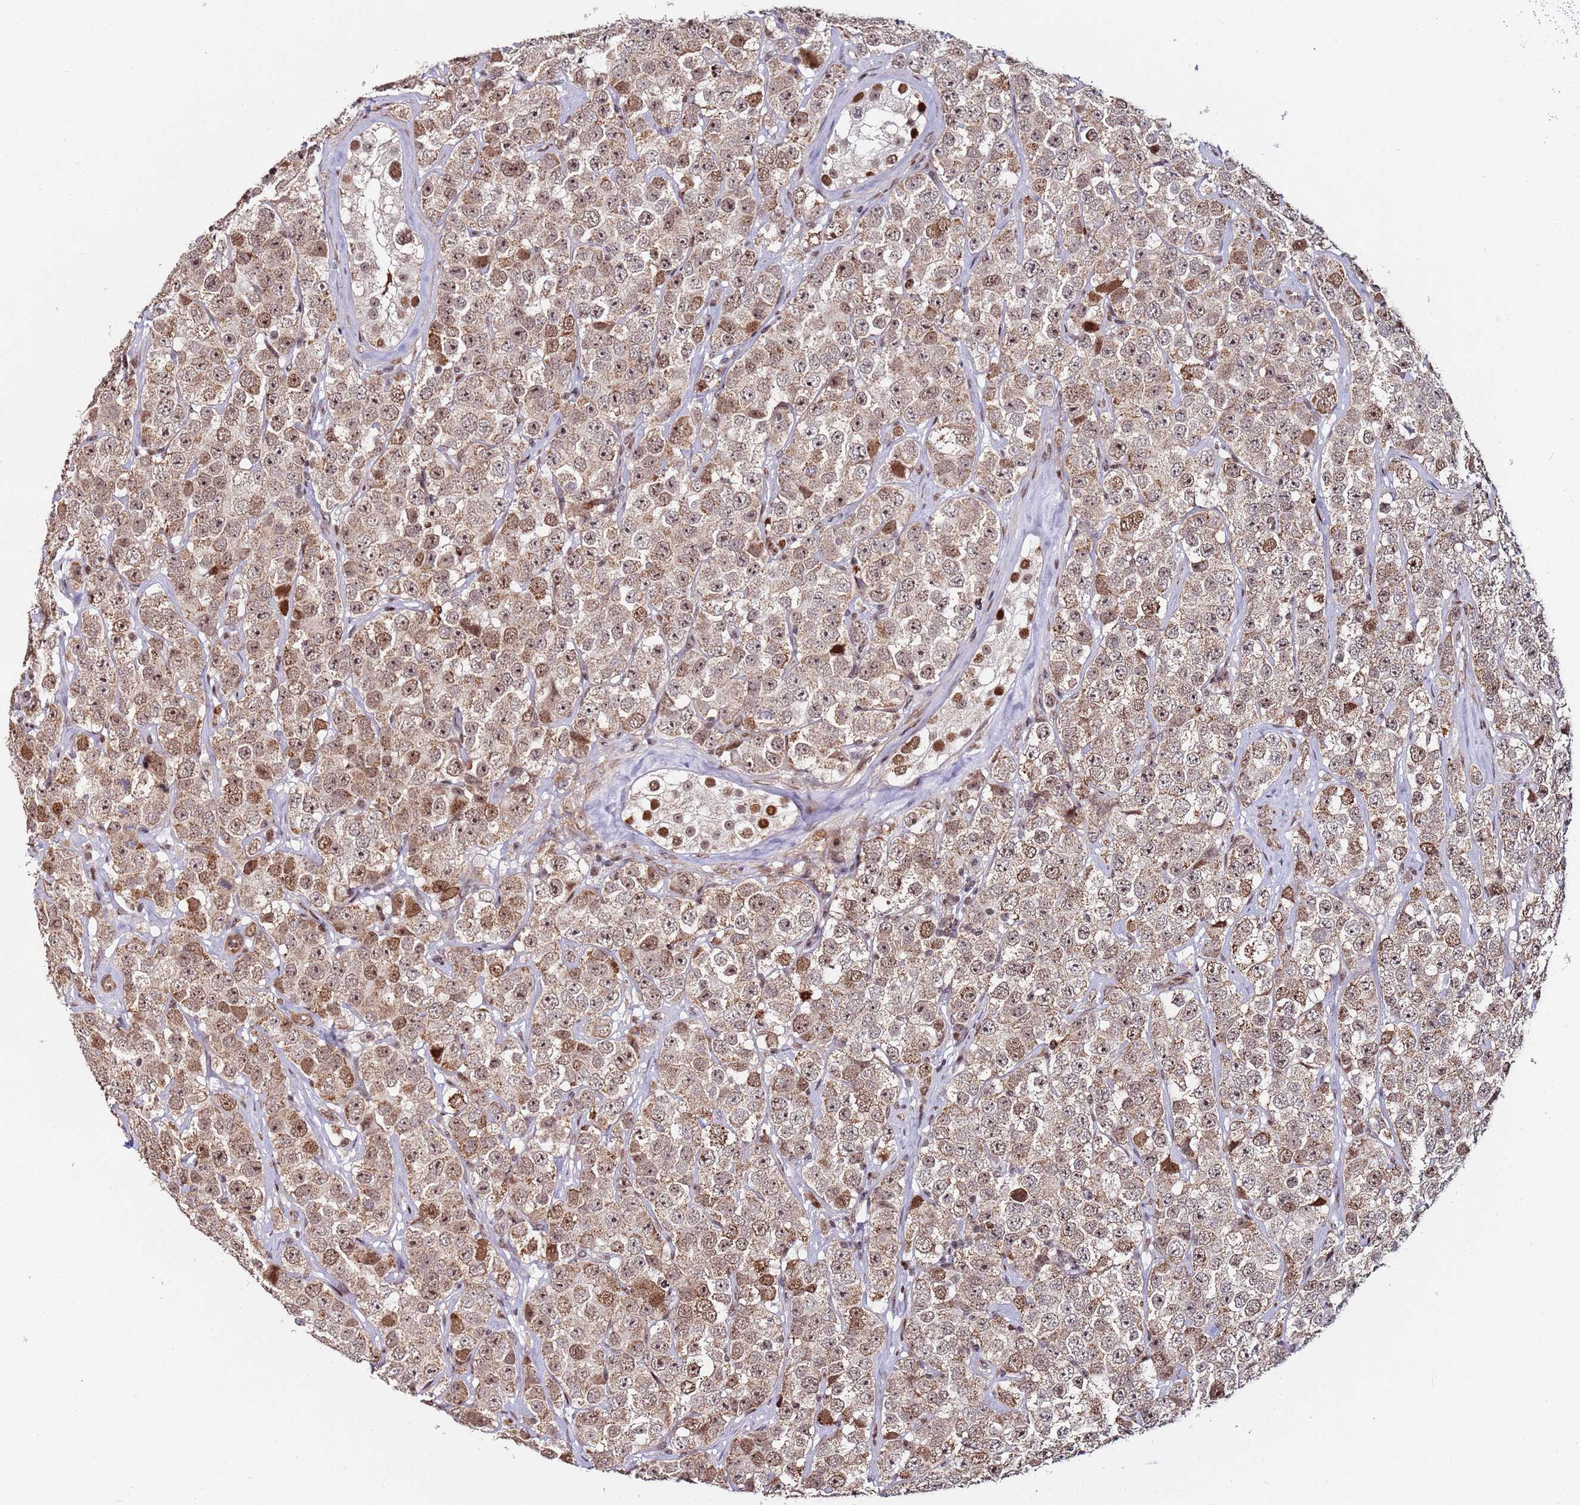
{"staining": {"intensity": "moderate", "quantity": ">75%", "location": "cytoplasmic/membranous,nuclear"}, "tissue": "testis cancer", "cell_type": "Tumor cells", "image_type": "cancer", "snomed": [{"axis": "morphology", "description": "Seminoma, NOS"}, {"axis": "topography", "description": "Testis"}], "caption": "Brown immunohistochemical staining in human testis cancer (seminoma) reveals moderate cytoplasmic/membranous and nuclear expression in about >75% of tumor cells. The protein is shown in brown color, while the nuclei are stained blue.", "gene": "PPM1H", "patient": {"sex": "male", "age": 28}}